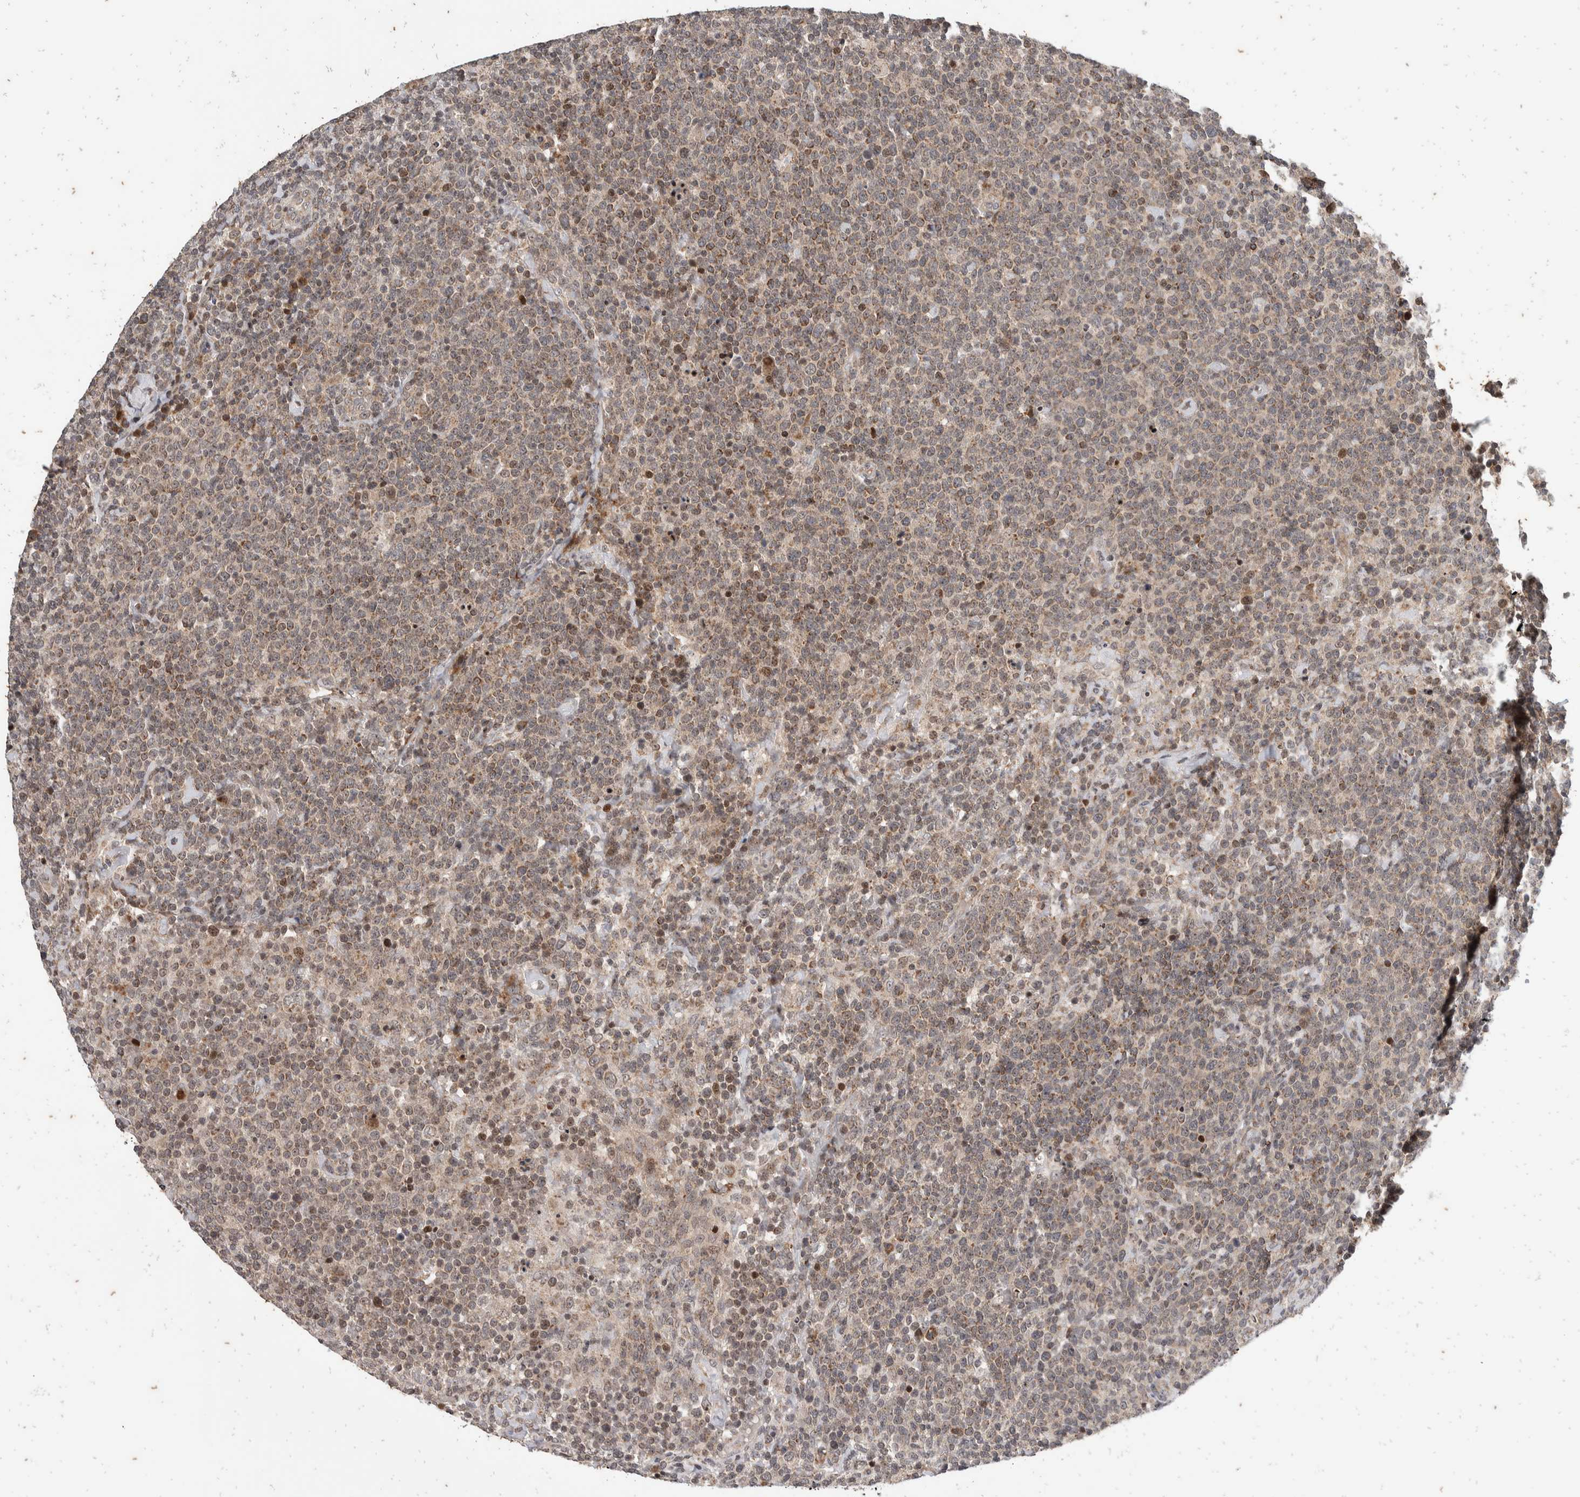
{"staining": {"intensity": "weak", "quantity": "25%-75%", "location": "nuclear"}, "tissue": "lymphoma", "cell_type": "Tumor cells", "image_type": "cancer", "snomed": [{"axis": "morphology", "description": "Malignant lymphoma, non-Hodgkin's type, High grade"}, {"axis": "topography", "description": "Lymph node"}], "caption": "The photomicrograph displays a brown stain indicating the presence of a protein in the nuclear of tumor cells in high-grade malignant lymphoma, non-Hodgkin's type.", "gene": "ATXN7L1", "patient": {"sex": "male", "age": 61}}